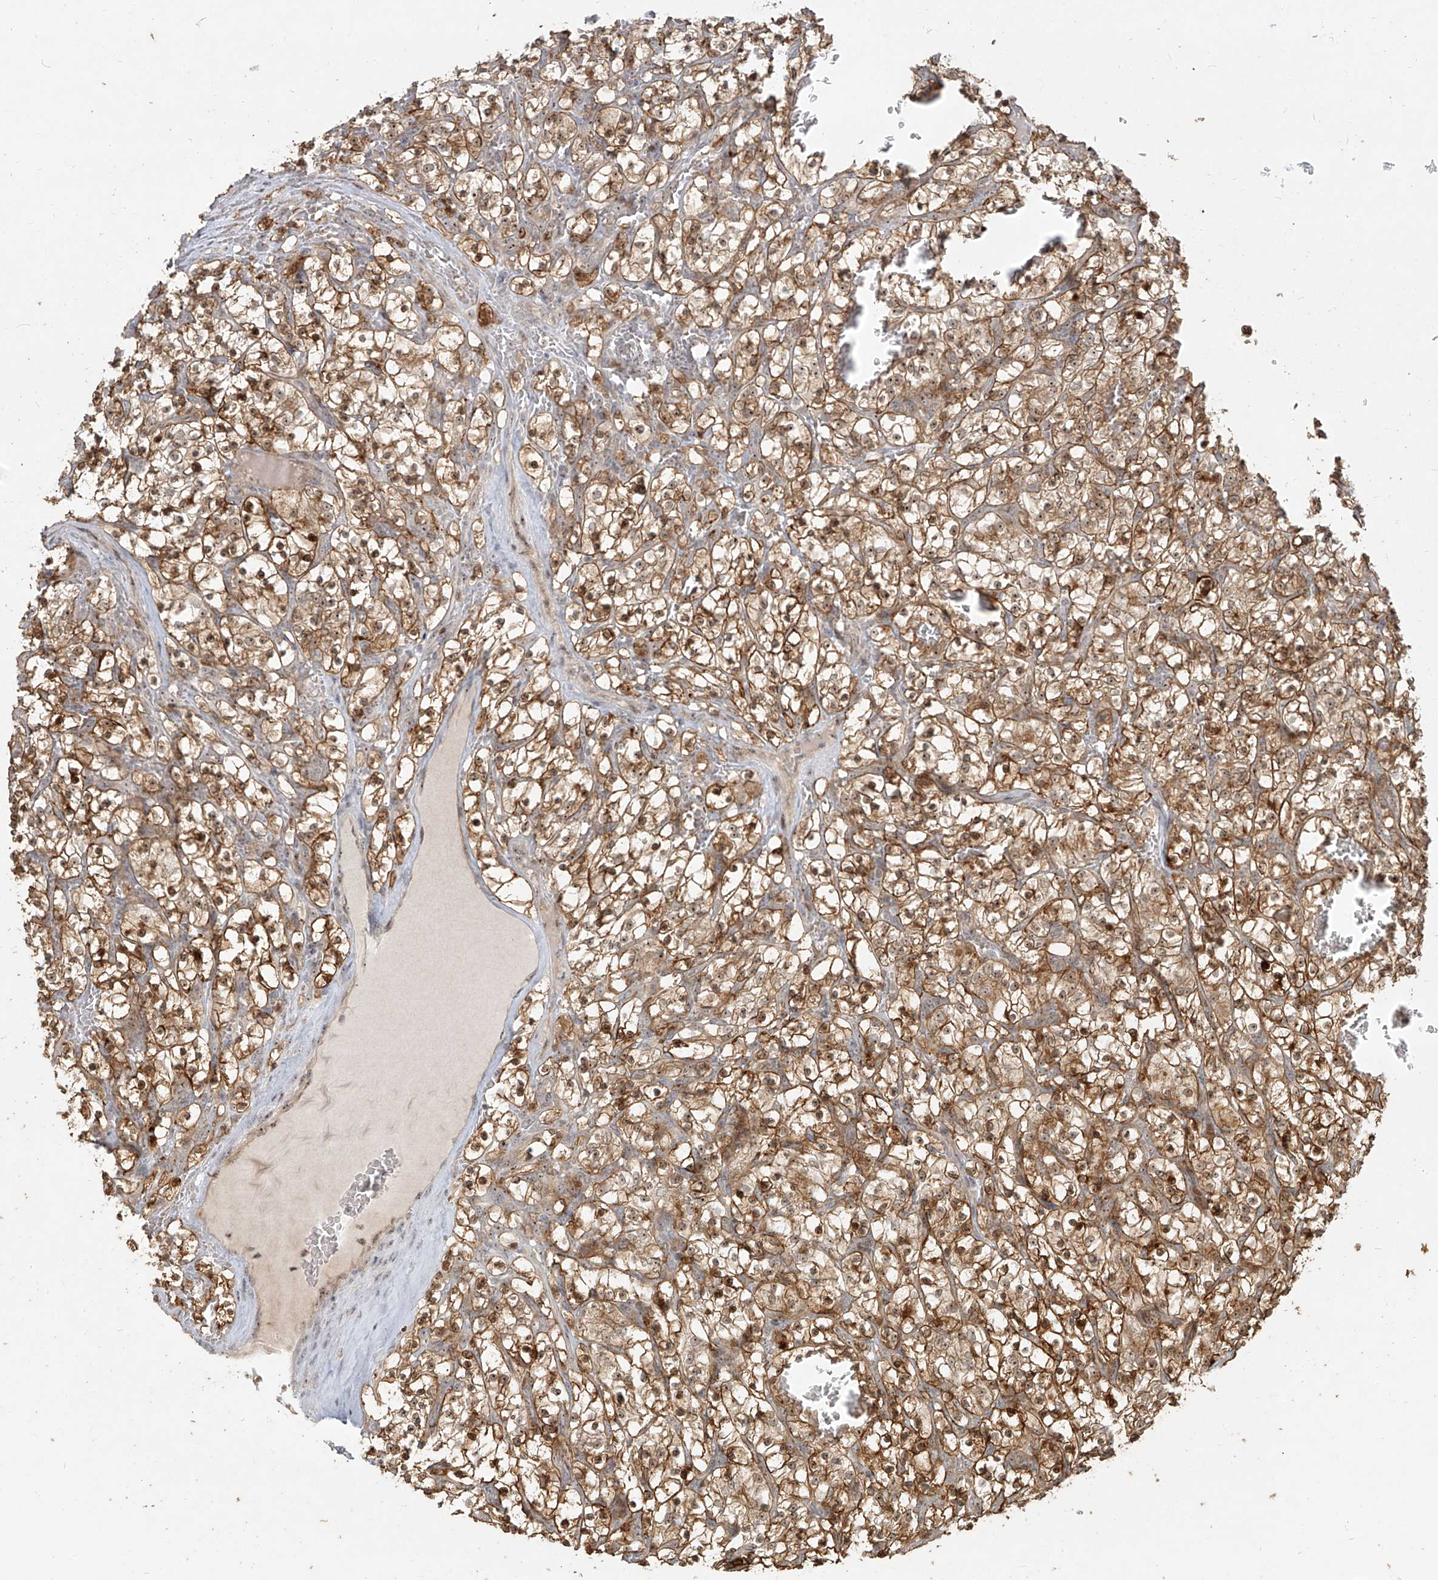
{"staining": {"intensity": "moderate", "quantity": ">75%", "location": "cytoplasmic/membranous,nuclear"}, "tissue": "renal cancer", "cell_type": "Tumor cells", "image_type": "cancer", "snomed": [{"axis": "morphology", "description": "Adenocarcinoma, NOS"}, {"axis": "topography", "description": "Kidney"}], "caption": "The image exhibits a brown stain indicating the presence of a protein in the cytoplasmic/membranous and nuclear of tumor cells in adenocarcinoma (renal).", "gene": "BYSL", "patient": {"sex": "female", "age": 57}}